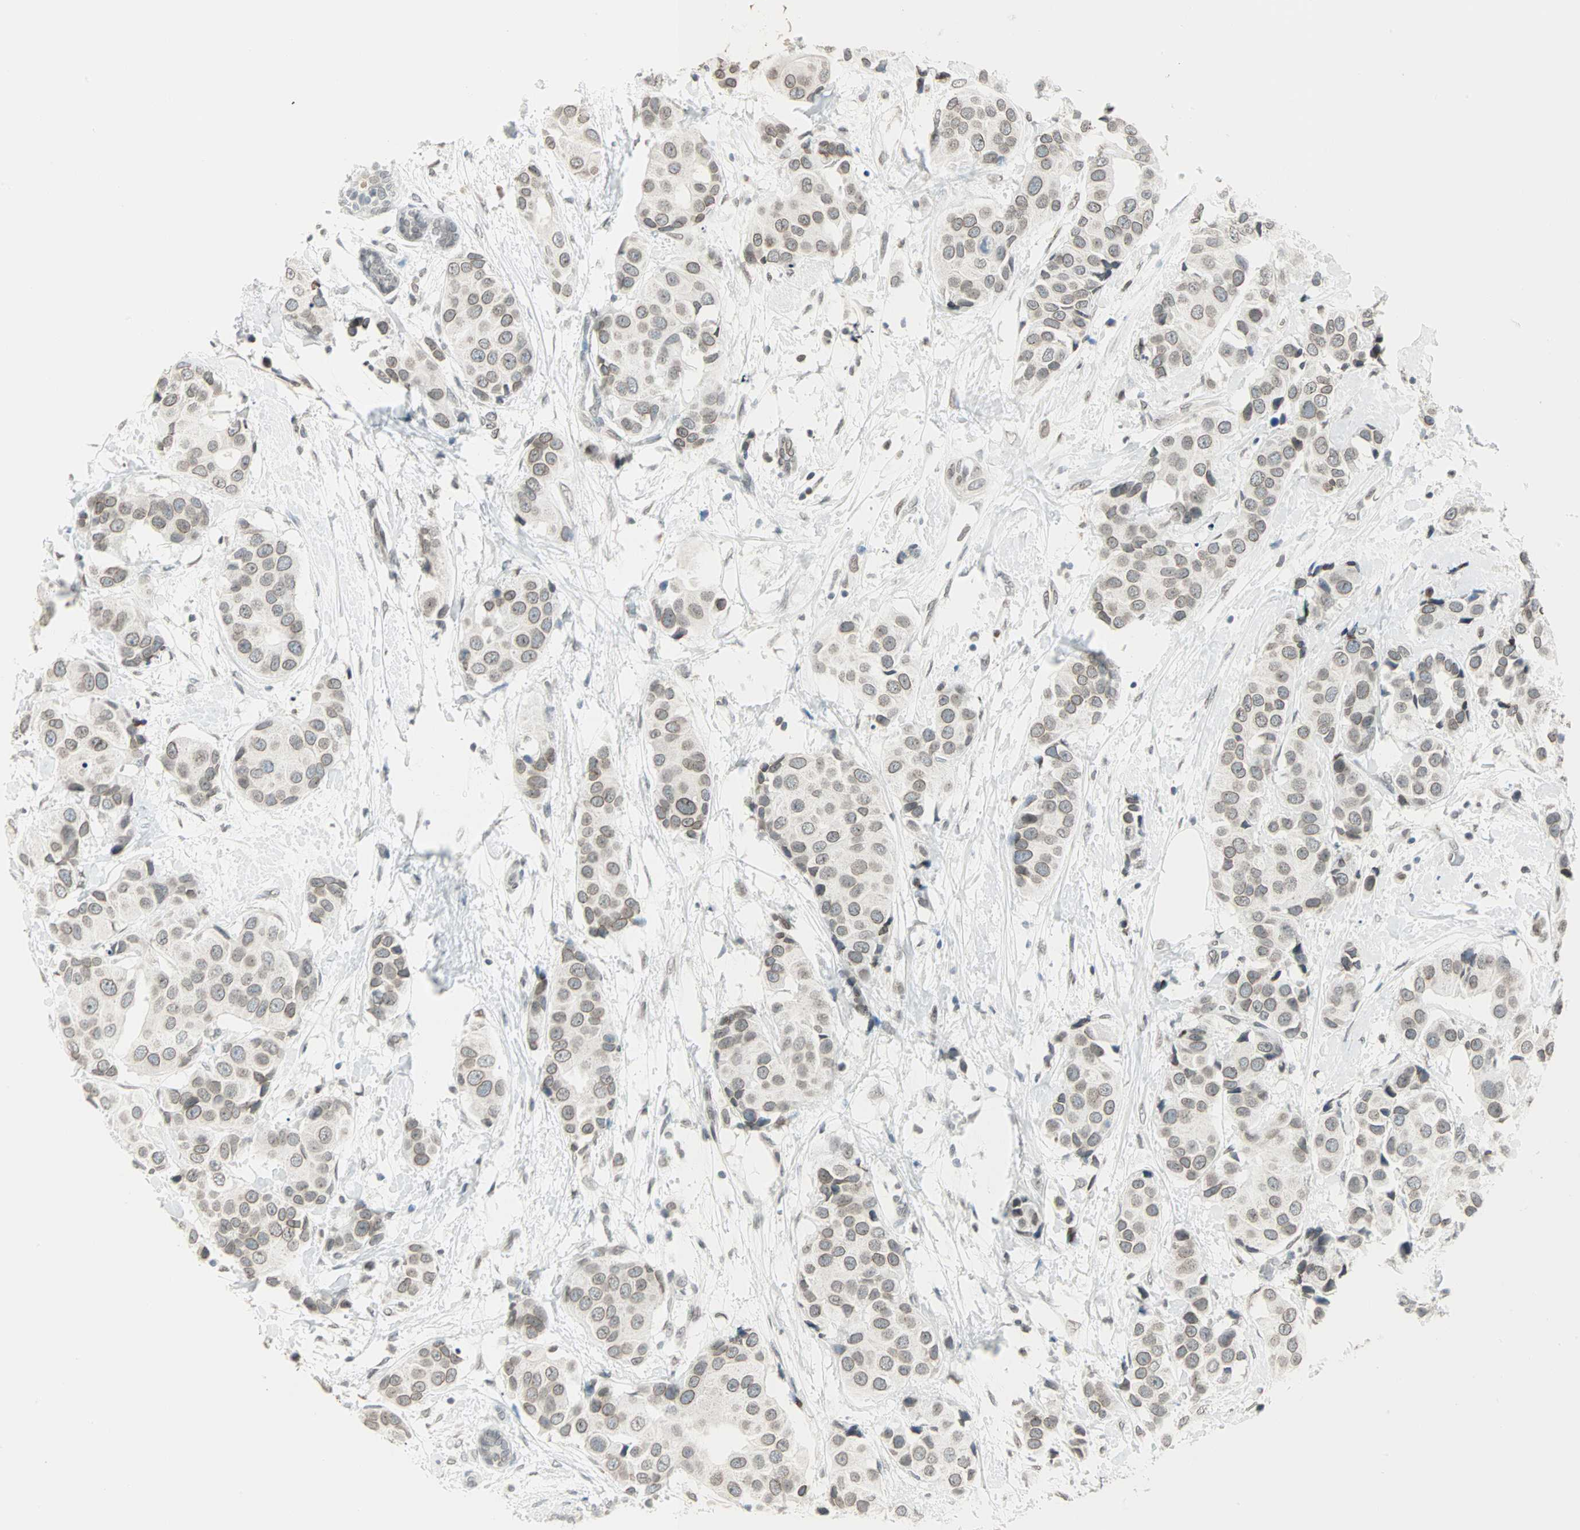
{"staining": {"intensity": "weak", "quantity": "25%-75%", "location": "cytoplasmic/membranous,nuclear"}, "tissue": "breast cancer", "cell_type": "Tumor cells", "image_type": "cancer", "snomed": [{"axis": "morphology", "description": "Normal tissue, NOS"}, {"axis": "morphology", "description": "Duct carcinoma"}, {"axis": "topography", "description": "Breast"}], "caption": "Immunohistochemical staining of human breast cancer exhibits low levels of weak cytoplasmic/membranous and nuclear positivity in about 25%-75% of tumor cells. (DAB IHC, brown staining for protein, blue staining for nuclei).", "gene": "BCAN", "patient": {"sex": "female", "age": 39}}